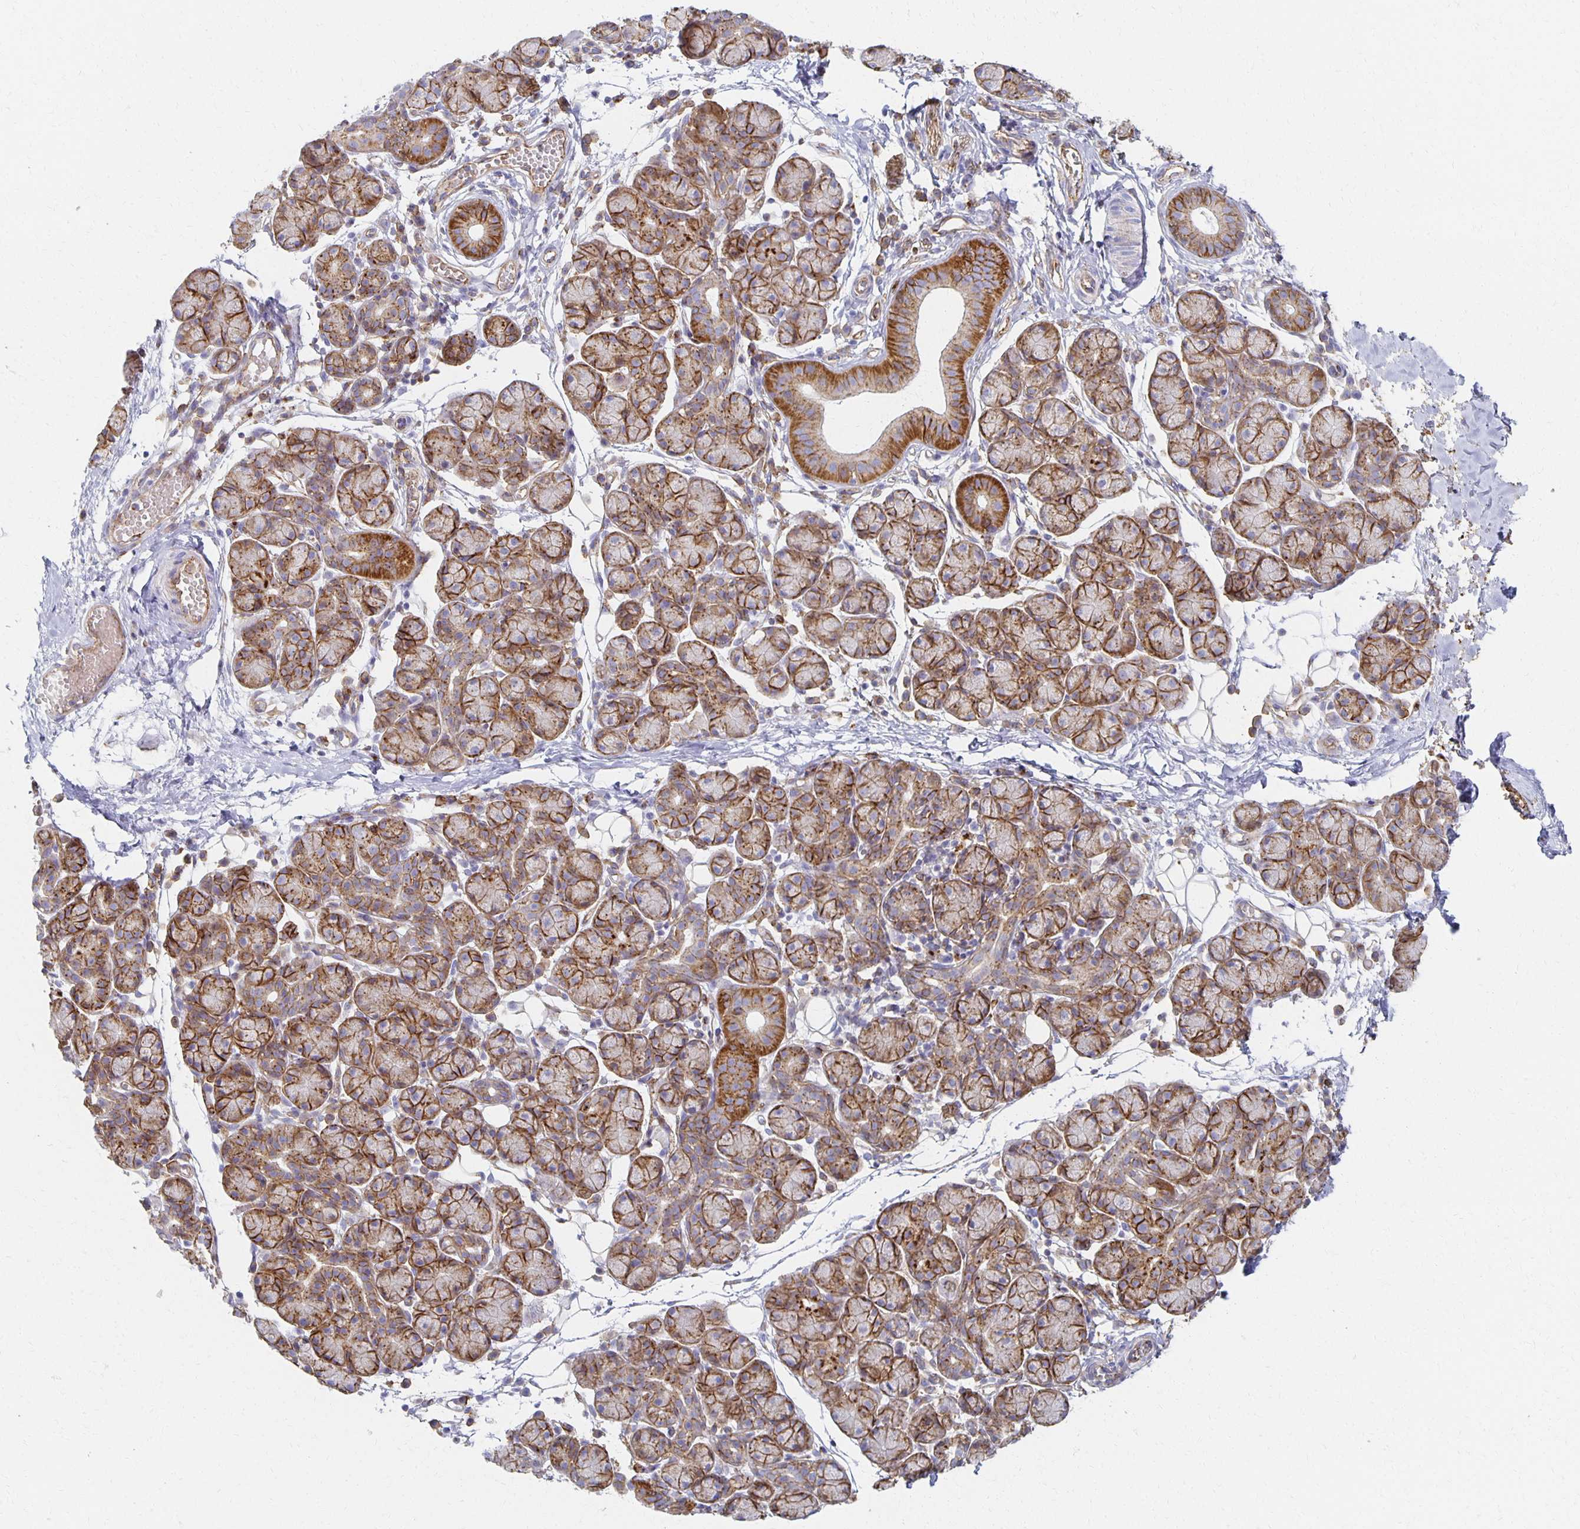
{"staining": {"intensity": "moderate", "quantity": ">75%", "location": "cytoplasmic/membranous"}, "tissue": "salivary gland", "cell_type": "Glandular cells", "image_type": "normal", "snomed": [{"axis": "morphology", "description": "Normal tissue, NOS"}, {"axis": "morphology", "description": "Inflammation, NOS"}, {"axis": "topography", "description": "Lymph node"}, {"axis": "topography", "description": "Salivary gland"}], "caption": "Protein expression analysis of normal human salivary gland reveals moderate cytoplasmic/membranous staining in about >75% of glandular cells. (DAB (3,3'-diaminobenzidine) IHC with brightfield microscopy, high magnification).", "gene": "TAAR1", "patient": {"sex": "male", "age": 3}}